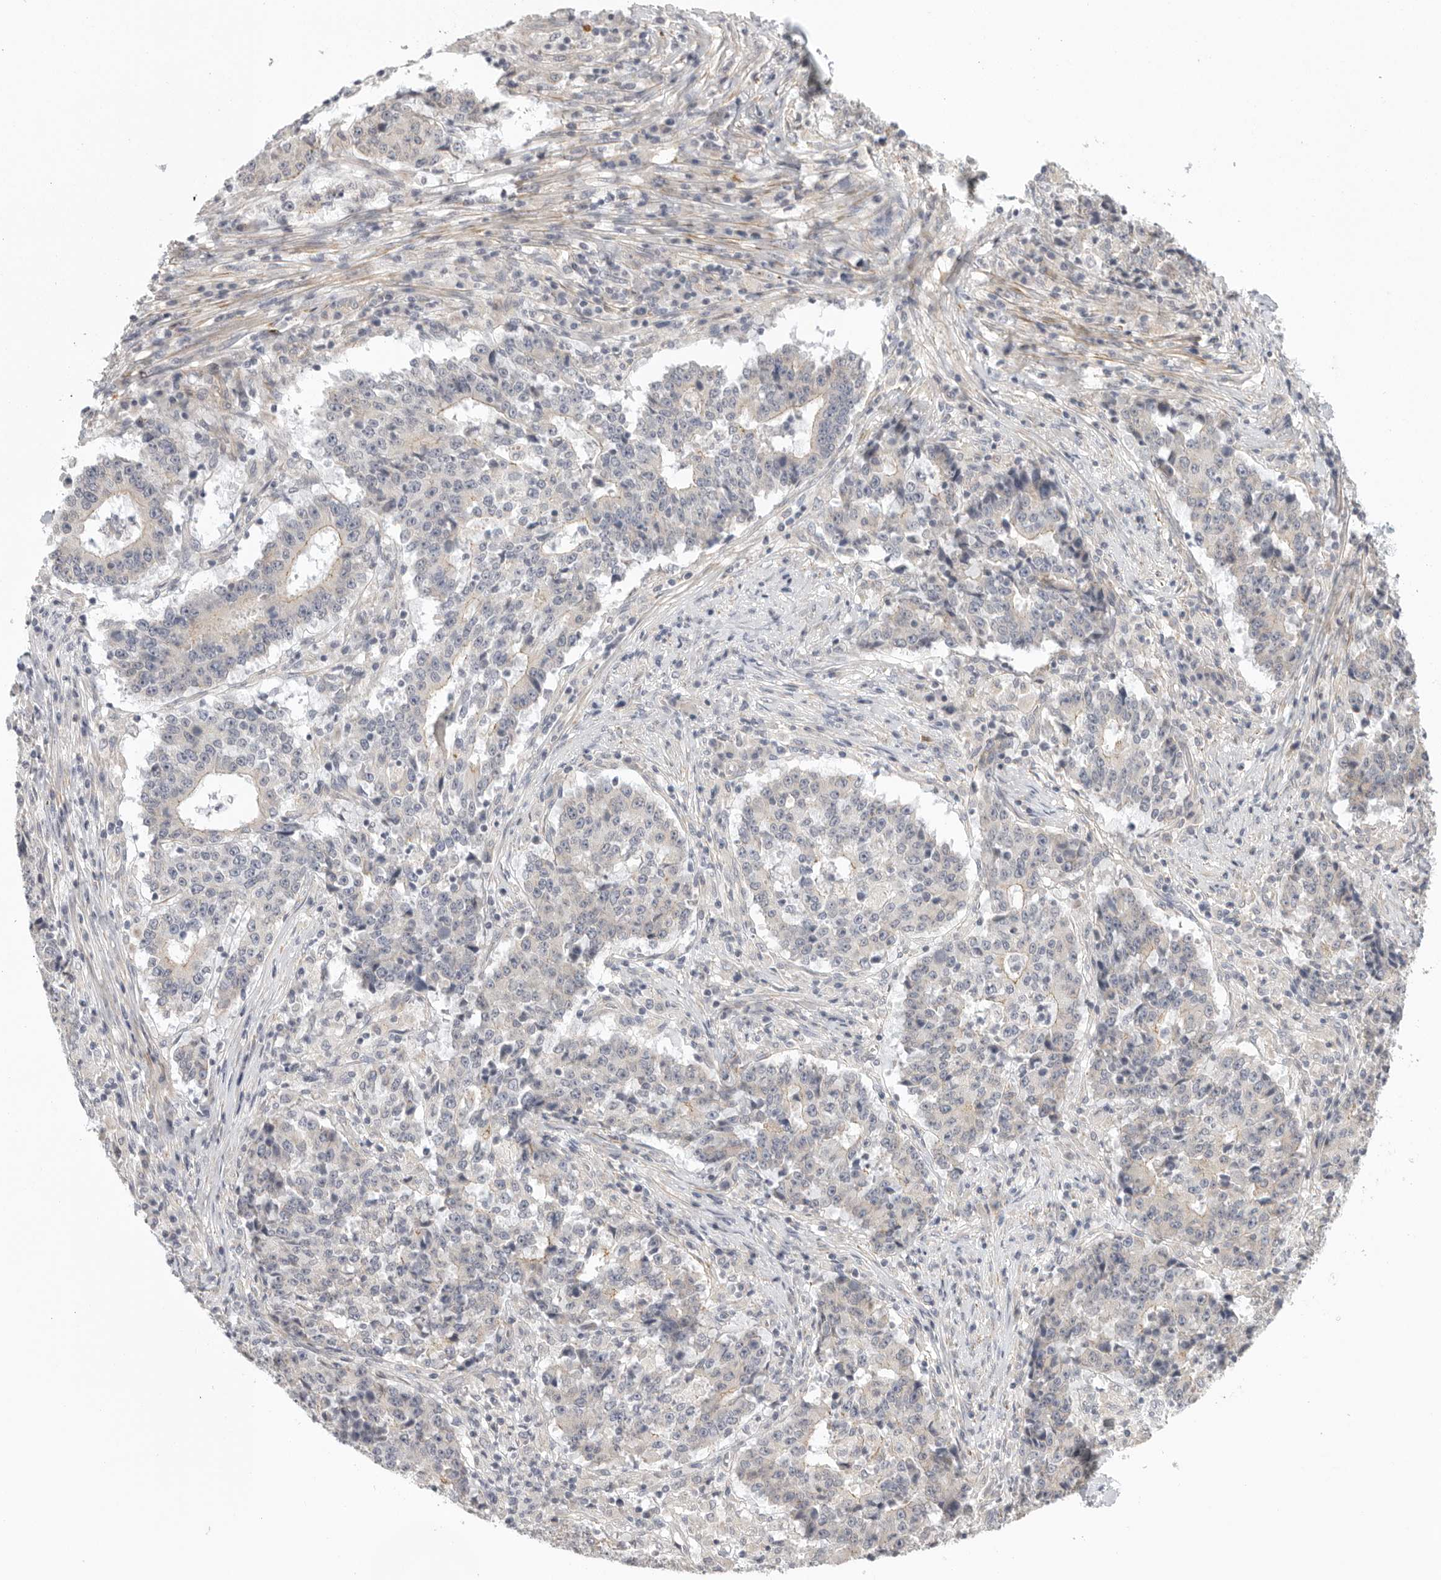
{"staining": {"intensity": "negative", "quantity": "none", "location": "none"}, "tissue": "stomach cancer", "cell_type": "Tumor cells", "image_type": "cancer", "snomed": [{"axis": "morphology", "description": "Adenocarcinoma, NOS"}, {"axis": "topography", "description": "Stomach"}], "caption": "Protein analysis of stomach cancer (adenocarcinoma) displays no significant positivity in tumor cells.", "gene": "STAB2", "patient": {"sex": "male", "age": 59}}